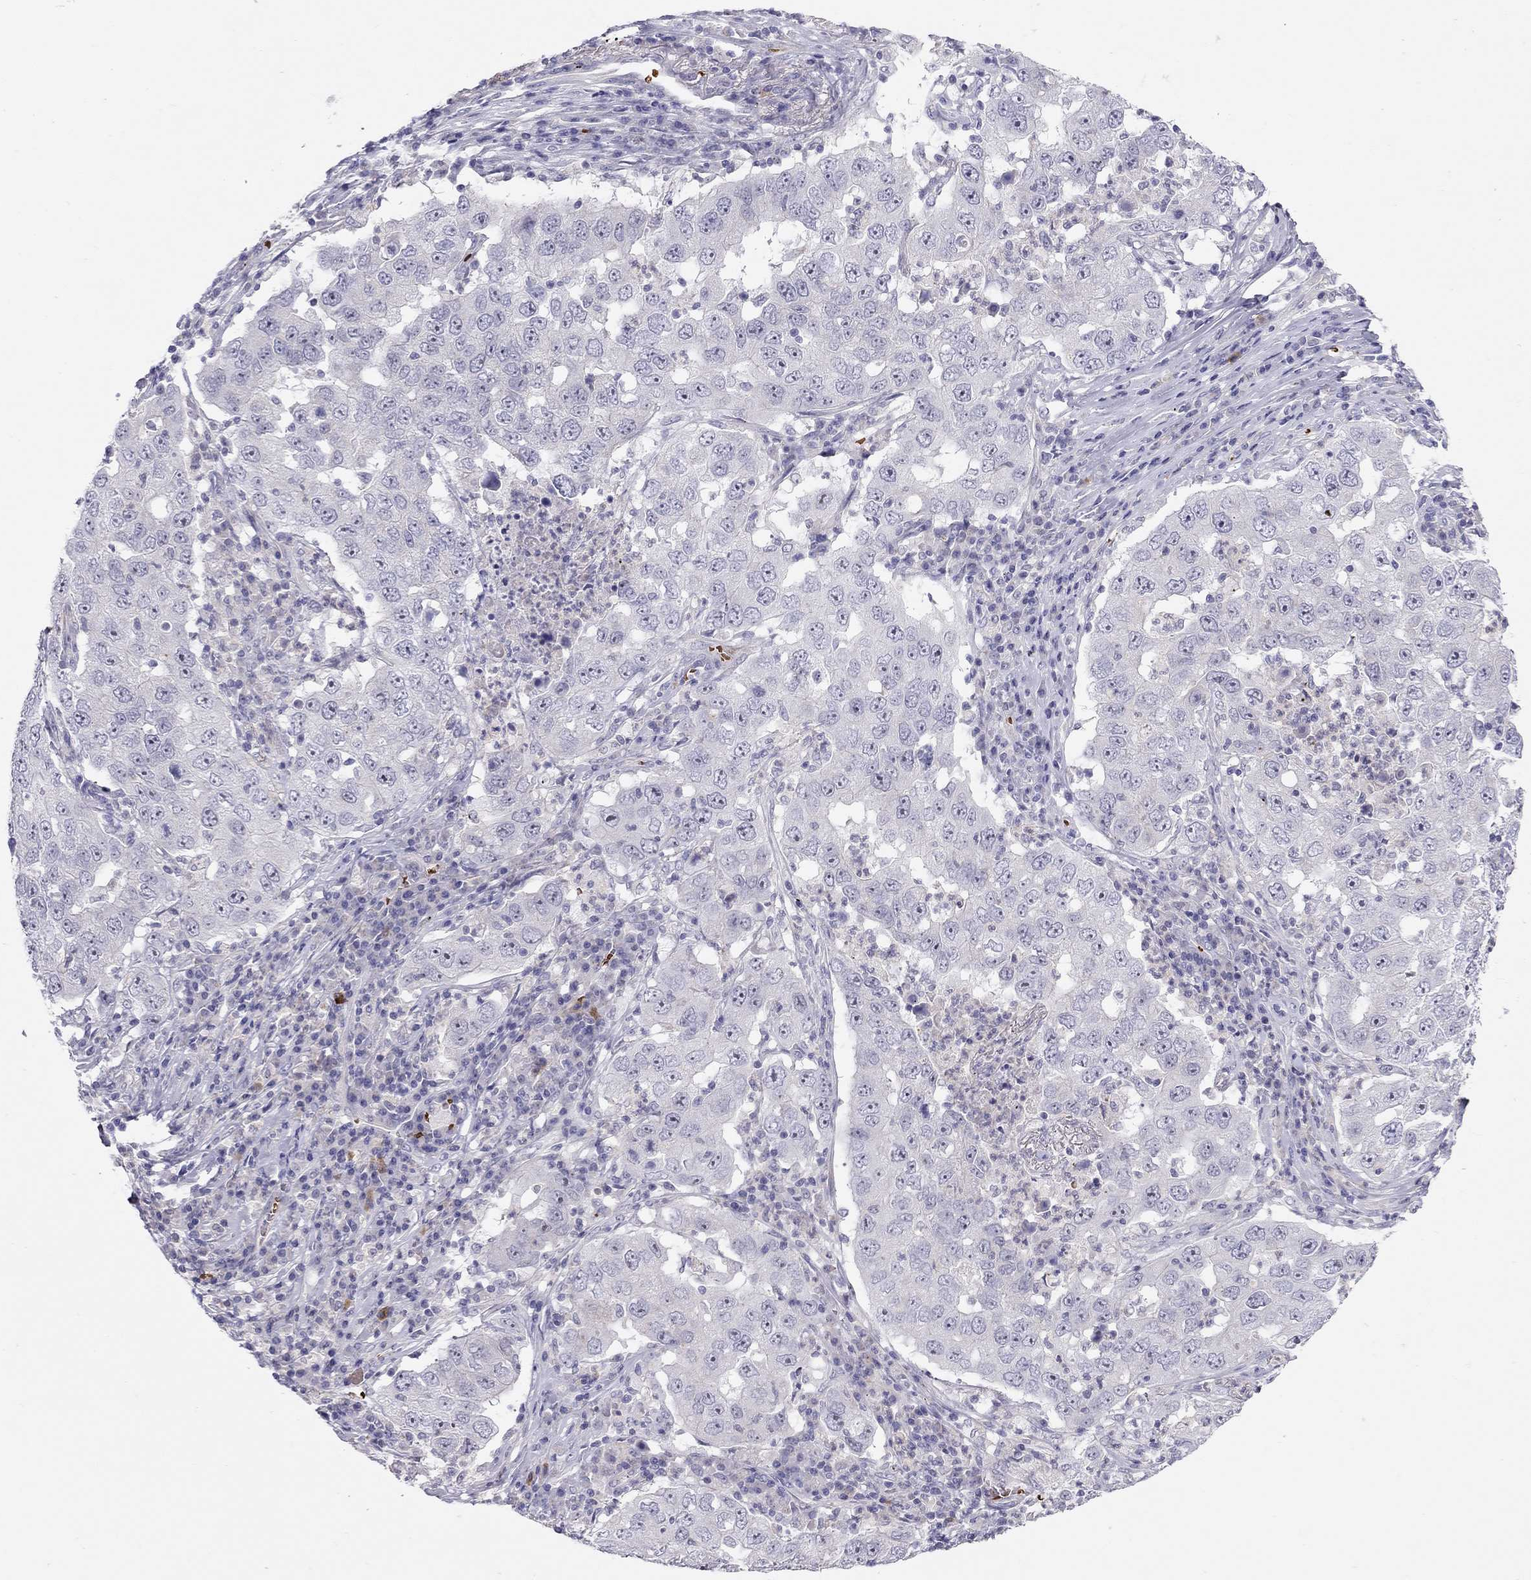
{"staining": {"intensity": "negative", "quantity": "none", "location": "none"}, "tissue": "lung cancer", "cell_type": "Tumor cells", "image_type": "cancer", "snomed": [{"axis": "morphology", "description": "Adenocarcinoma, NOS"}, {"axis": "topography", "description": "Lung"}], "caption": "Photomicrograph shows no significant protein expression in tumor cells of adenocarcinoma (lung).", "gene": "FRMD1", "patient": {"sex": "male", "age": 73}}